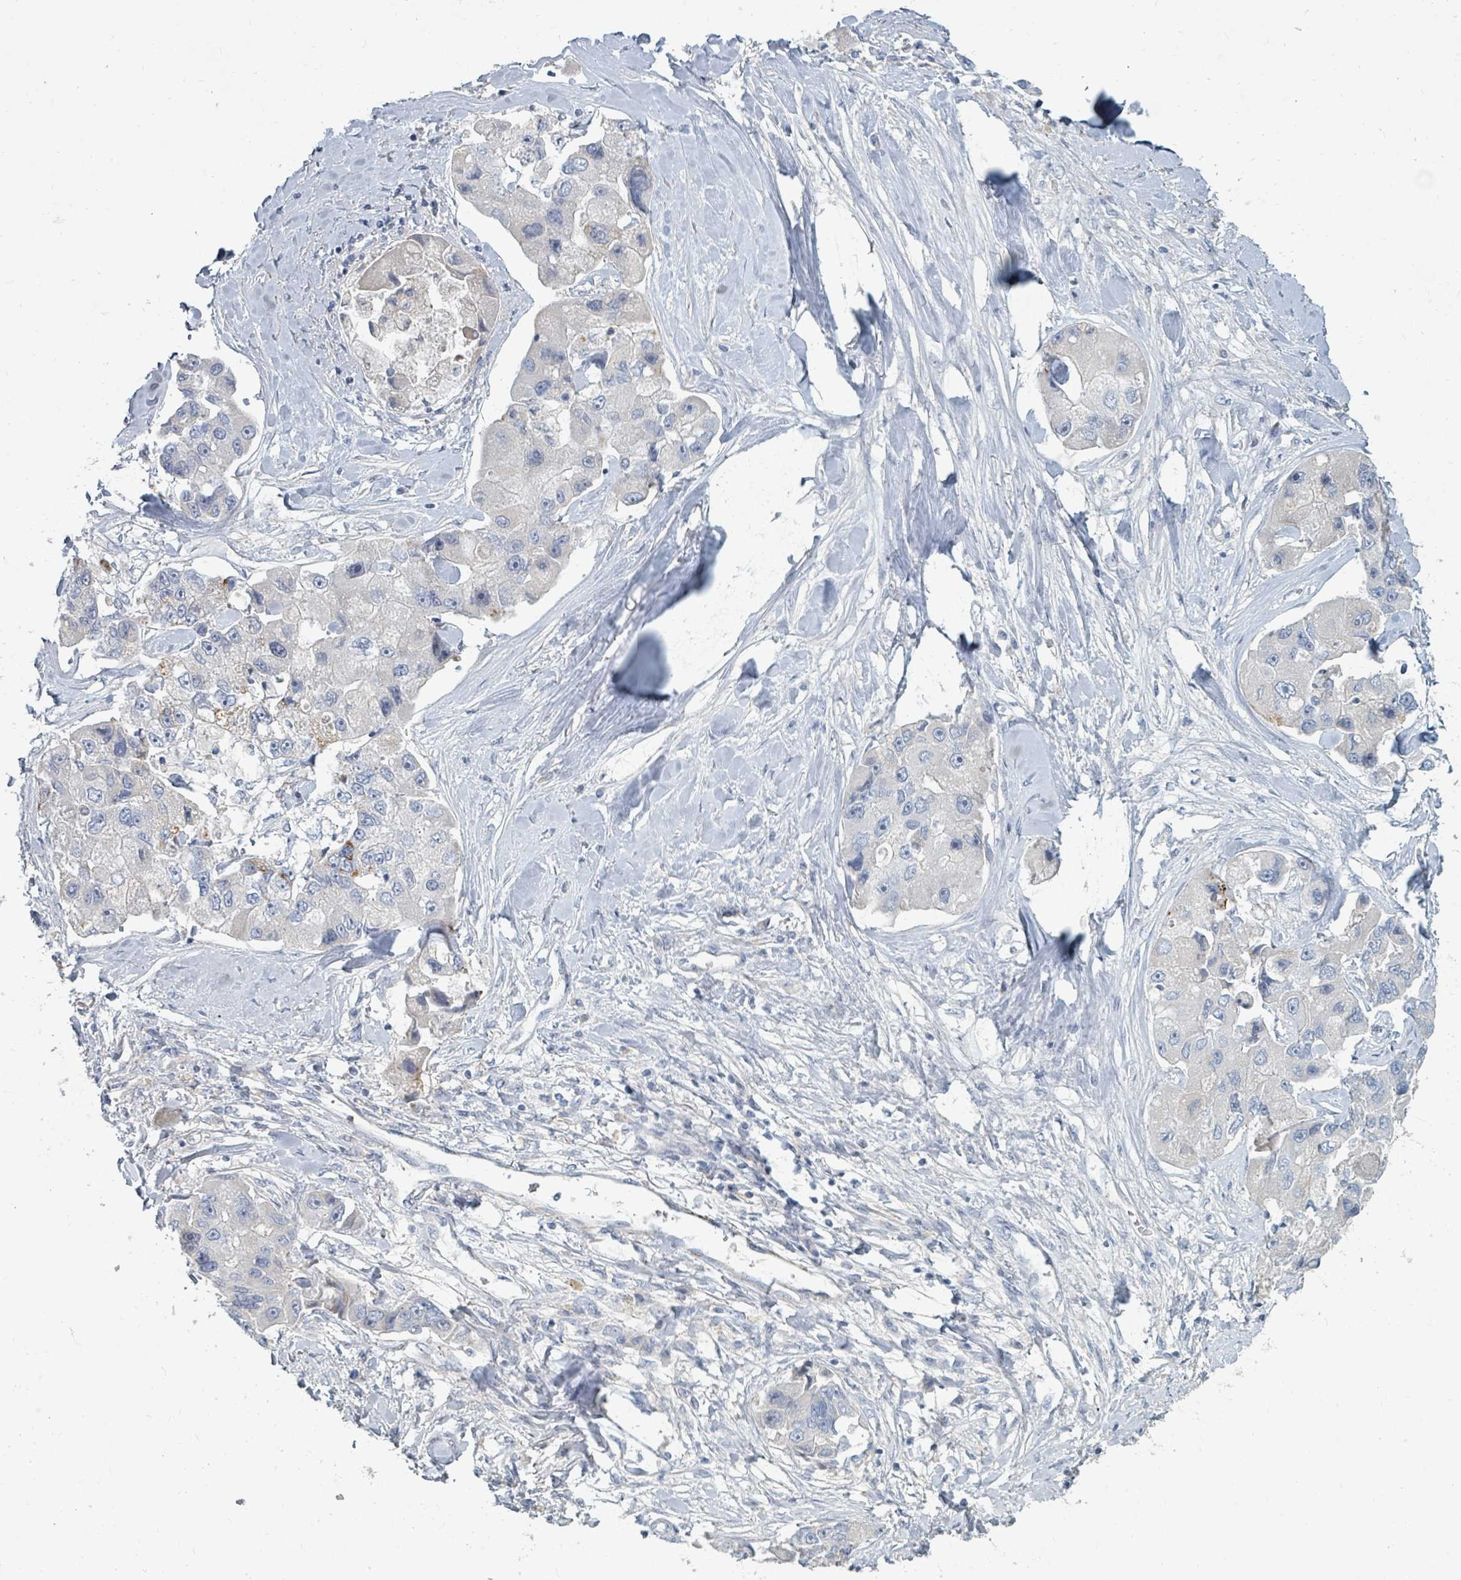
{"staining": {"intensity": "negative", "quantity": "none", "location": "none"}, "tissue": "lung cancer", "cell_type": "Tumor cells", "image_type": "cancer", "snomed": [{"axis": "morphology", "description": "Adenocarcinoma, NOS"}, {"axis": "topography", "description": "Lung"}], "caption": "Immunohistochemical staining of human lung cancer (adenocarcinoma) shows no significant staining in tumor cells.", "gene": "ARGFX", "patient": {"sex": "female", "age": 54}}